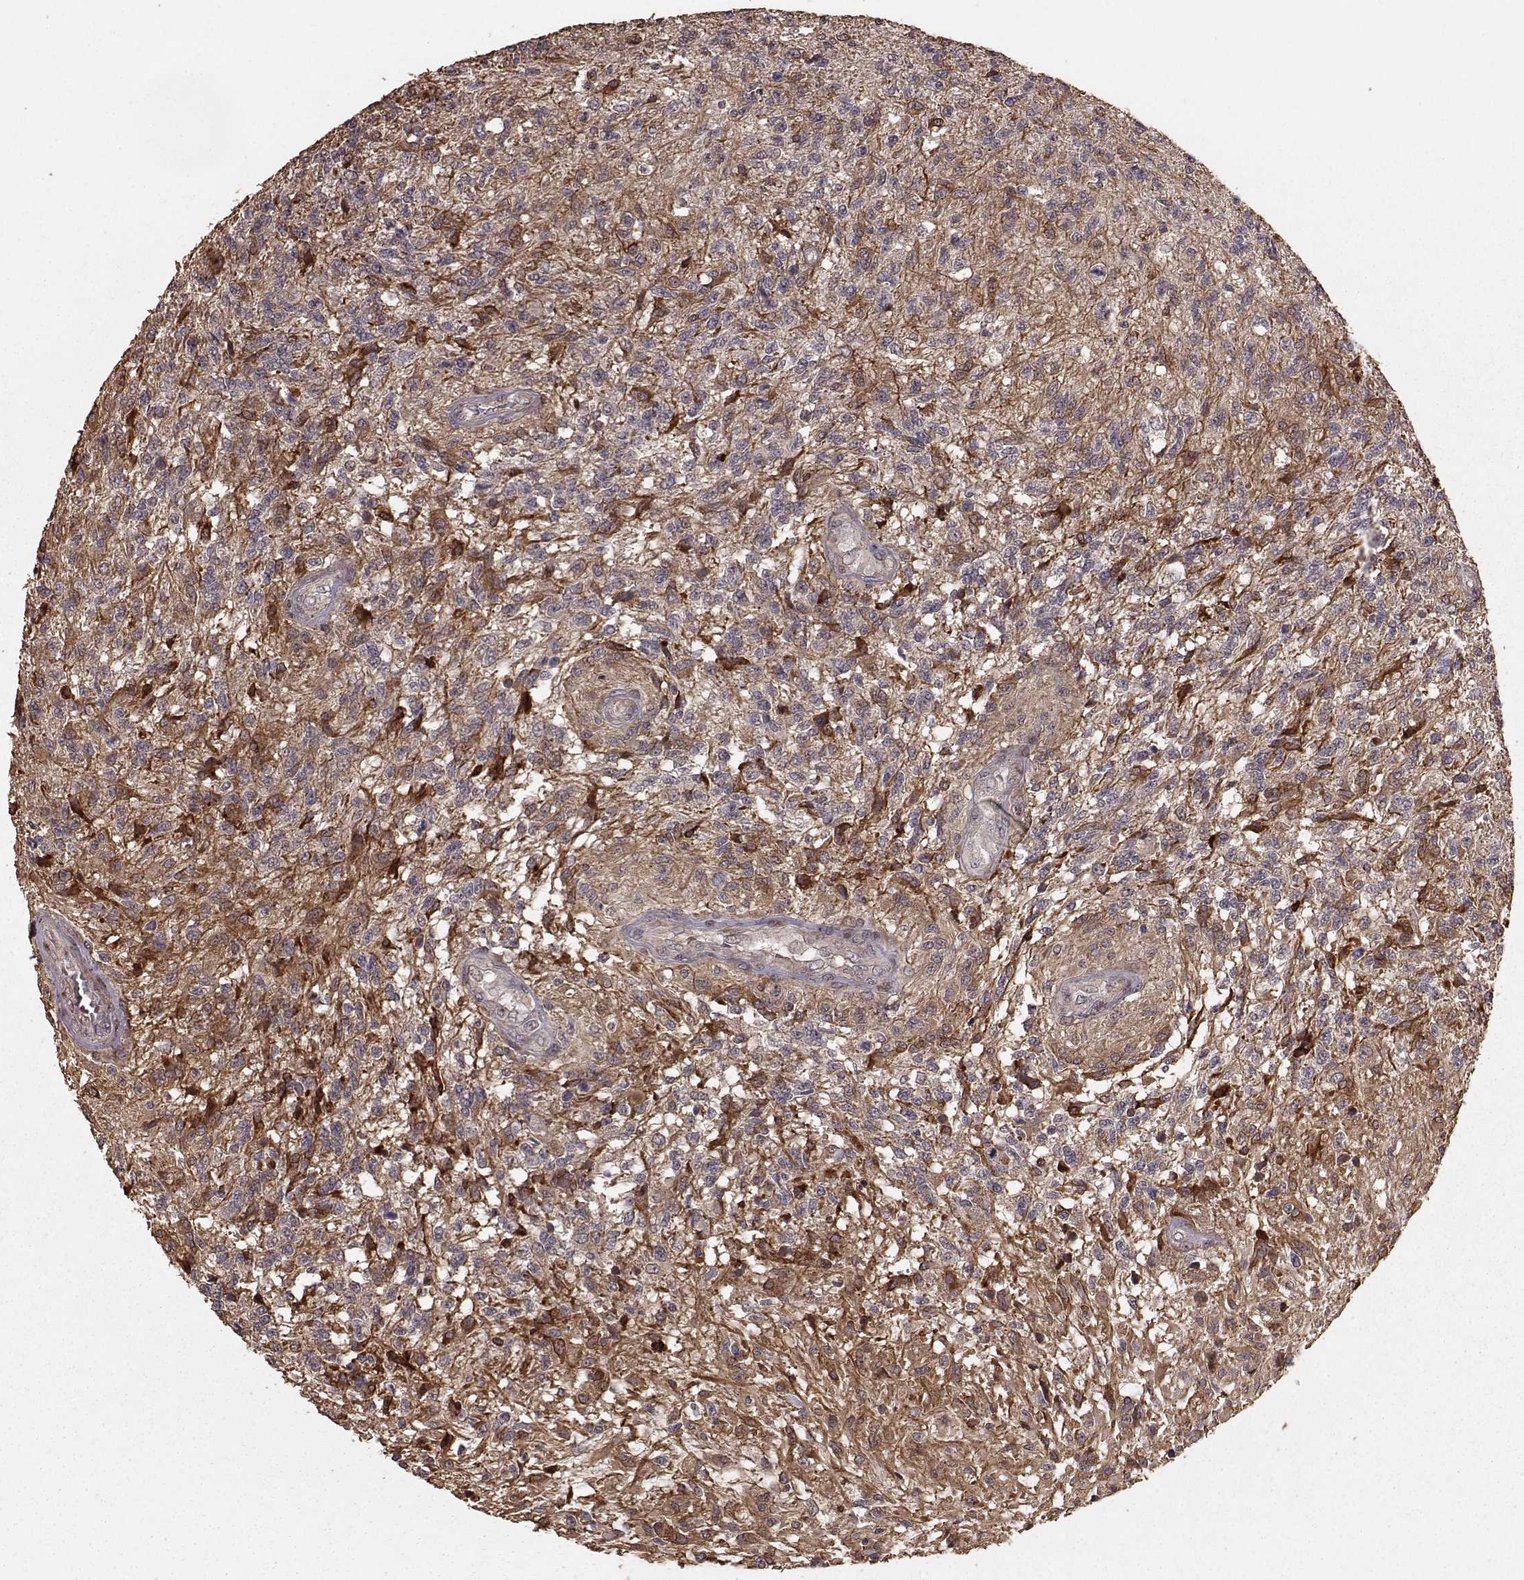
{"staining": {"intensity": "strong", "quantity": "25%-75%", "location": "cytoplasmic/membranous"}, "tissue": "glioma", "cell_type": "Tumor cells", "image_type": "cancer", "snomed": [{"axis": "morphology", "description": "Glioma, malignant, High grade"}, {"axis": "topography", "description": "Brain"}], "caption": "This photomicrograph shows immunohistochemistry staining of human glioma, with high strong cytoplasmic/membranous positivity in about 25%-75% of tumor cells.", "gene": "USP15", "patient": {"sex": "male", "age": 56}}